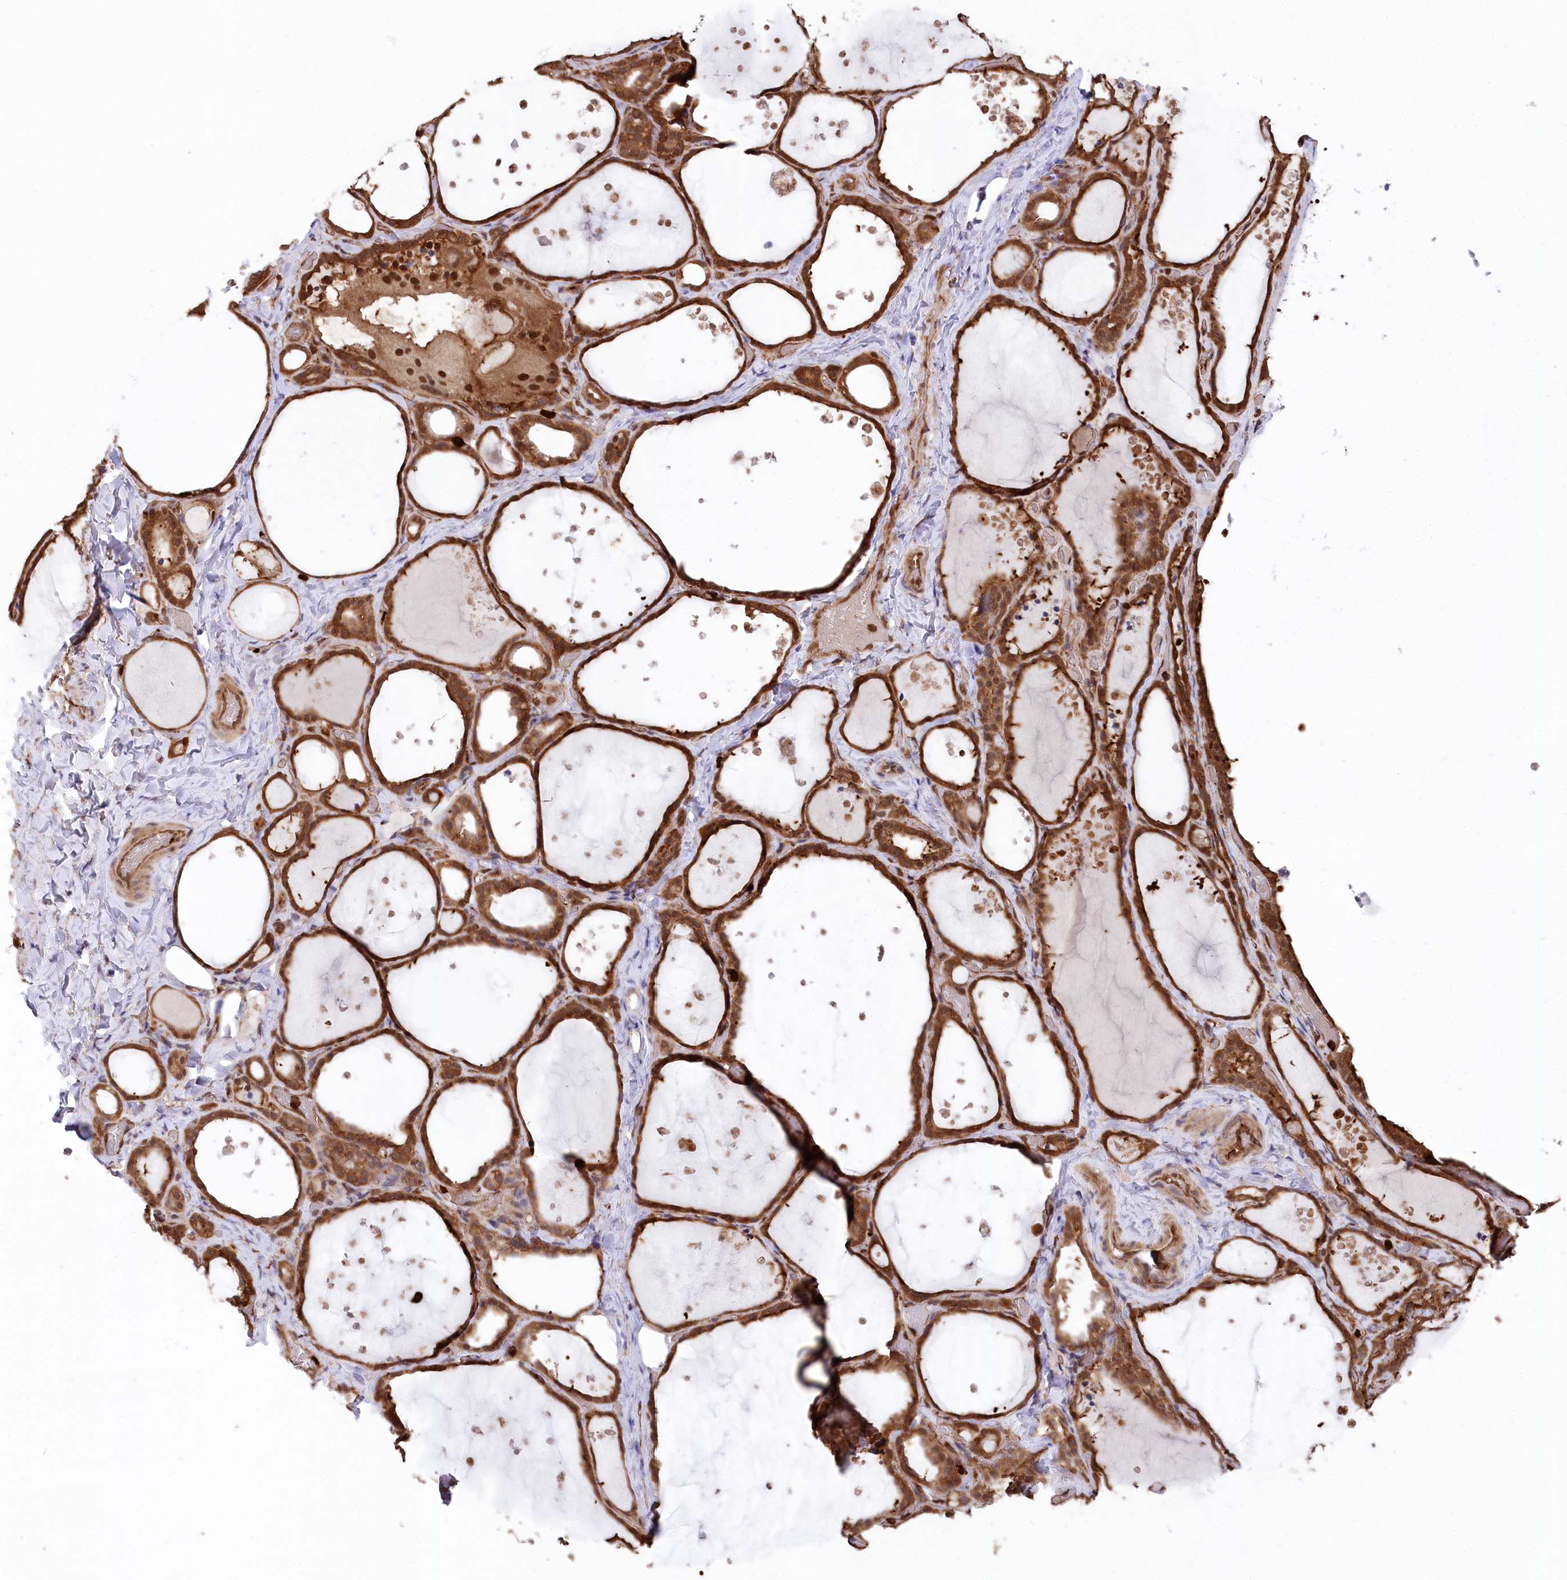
{"staining": {"intensity": "moderate", "quantity": ">75%", "location": "cytoplasmic/membranous,nuclear"}, "tissue": "thyroid gland", "cell_type": "Glandular cells", "image_type": "normal", "snomed": [{"axis": "morphology", "description": "Normal tissue, NOS"}, {"axis": "topography", "description": "Thyroid gland"}], "caption": "Brown immunohistochemical staining in benign thyroid gland exhibits moderate cytoplasmic/membranous,nuclear expression in about >75% of glandular cells. (brown staining indicates protein expression, while blue staining denotes nuclei).", "gene": "LSG1", "patient": {"sex": "female", "age": 44}}